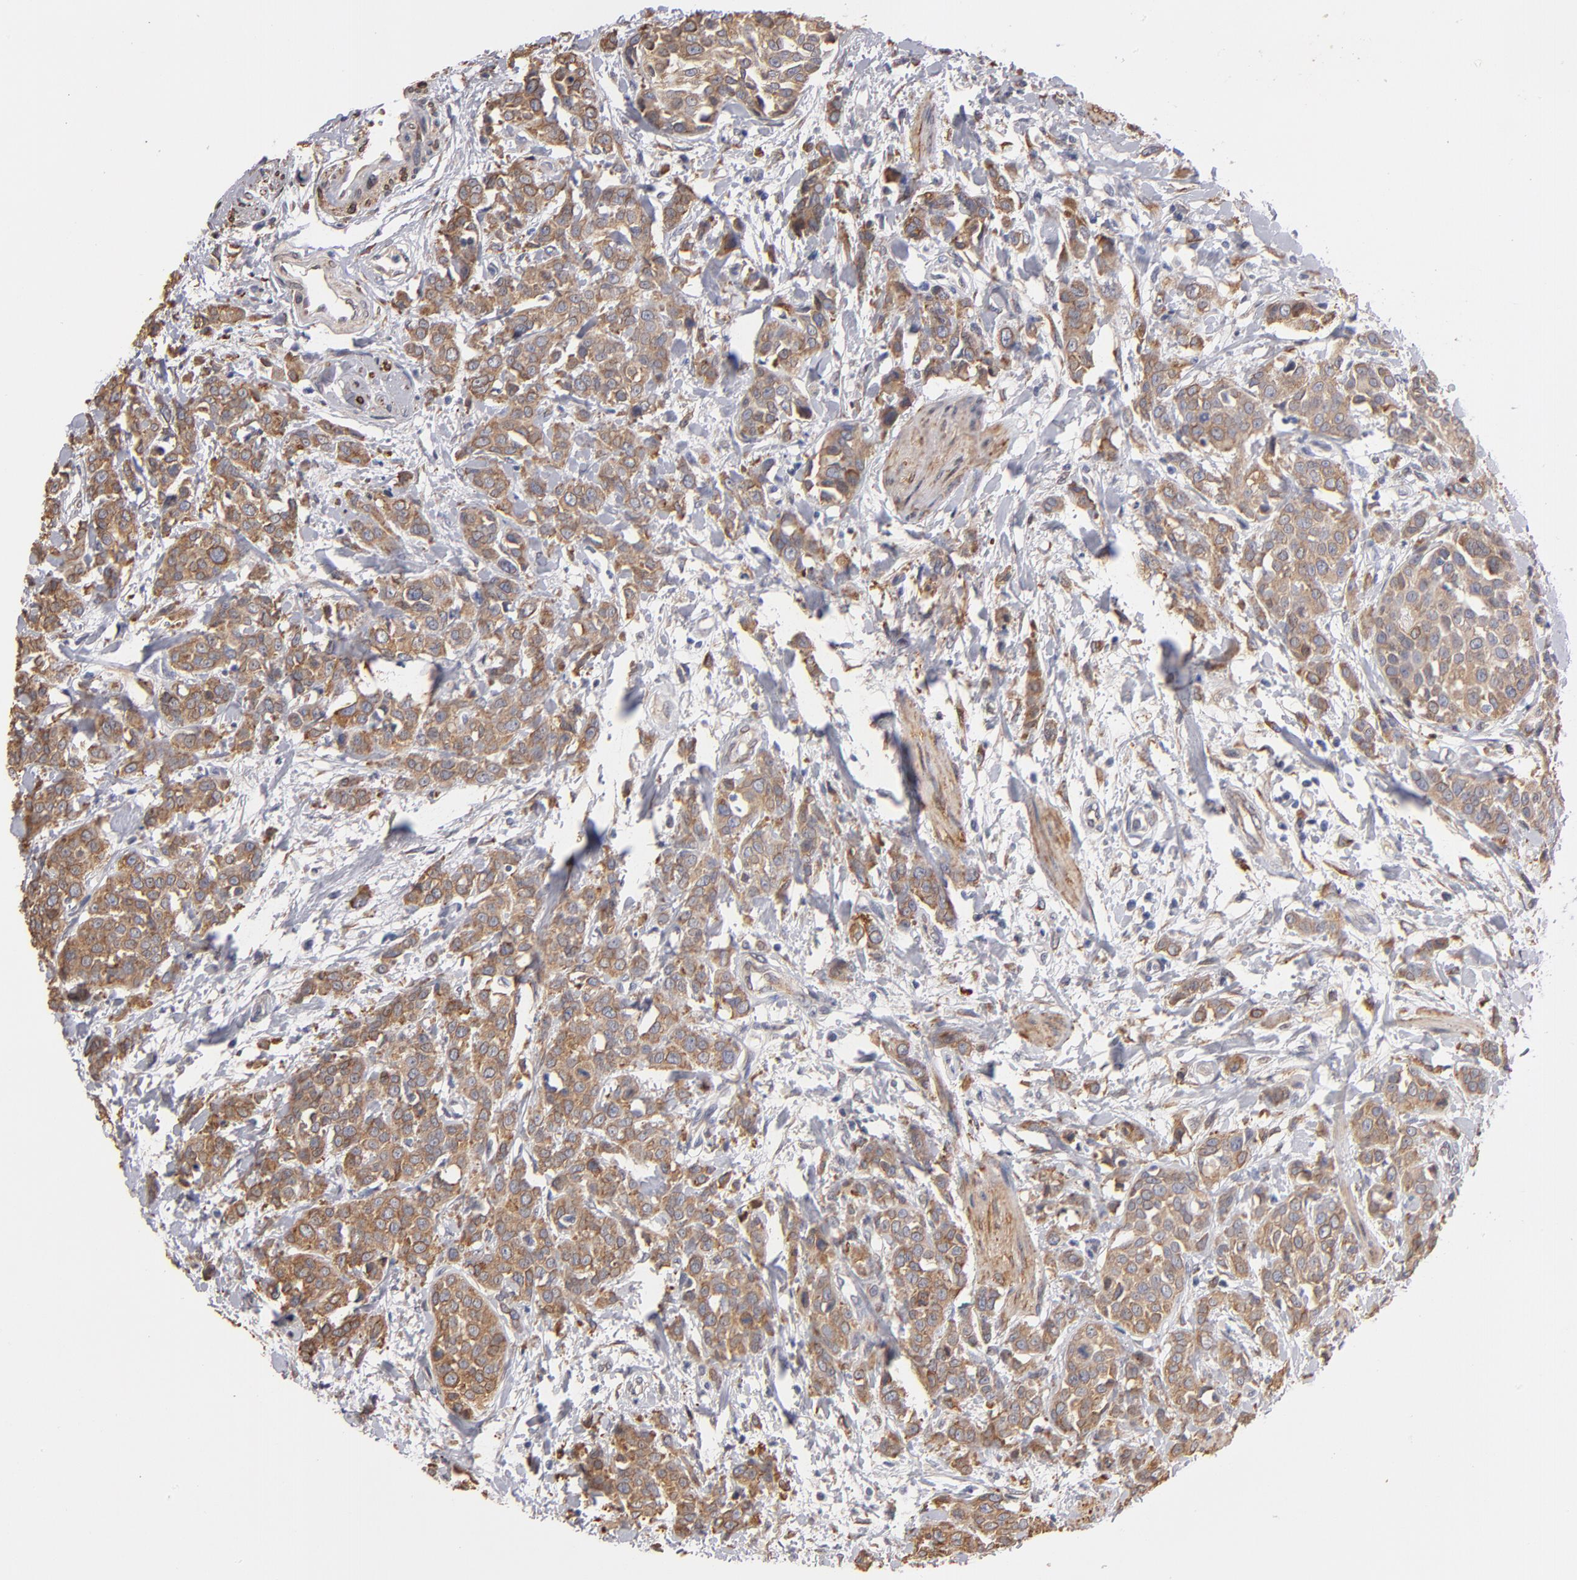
{"staining": {"intensity": "moderate", "quantity": ">75%", "location": "cytoplasmic/membranous"}, "tissue": "urothelial cancer", "cell_type": "Tumor cells", "image_type": "cancer", "snomed": [{"axis": "morphology", "description": "Urothelial carcinoma, High grade"}, {"axis": "topography", "description": "Urinary bladder"}], "caption": "This histopathology image demonstrates immunohistochemistry staining of urothelial cancer, with medium moderate cytoplasmic/membranous expression in approximately >75% of tumor cells.", "gene": "PGRMC1", "patient": {"sex": "male", "age": 56}}